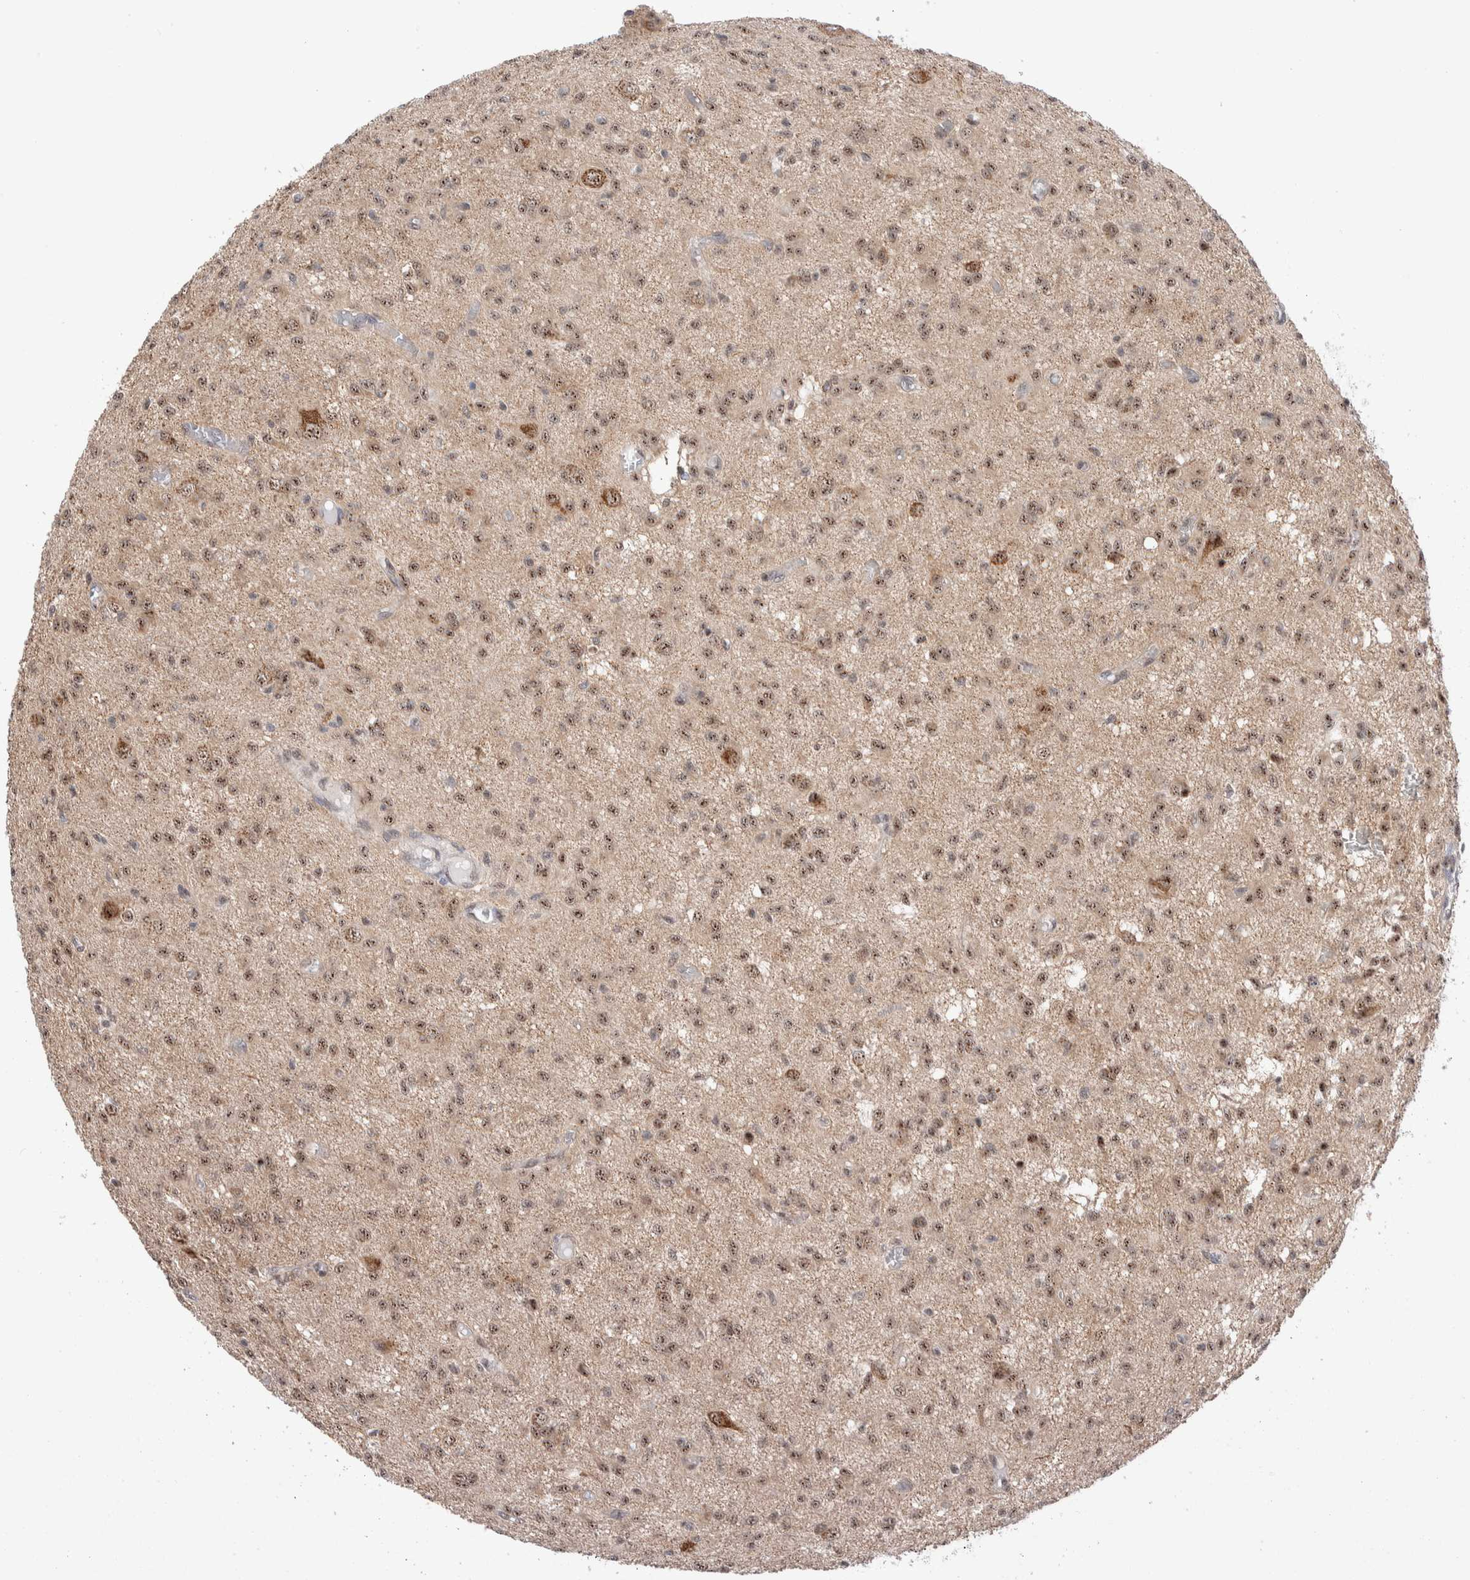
{"staining": {"intensity": "moderate", "quantity": ">75%", "location": "nuclear"}, "tissue": "glioma", "cell_type": "Tumor cells", "image_type": "cancer", "snomed": [{"axis": "morphology", "description": "Glioma, malignant, High grade"}, {"axis": "topography", "description": "Brain"}], "caption": "IHC of glioma displays medium levels of moderate nuclear positivity in about >75% of tumor cells. The staining was performed using DAB, with brown indicating positive protein expression. Nuclei are stained blue with hematoxylin.", "gene": "ZNF695", "patient": {"sex": "female", "age": 59}}